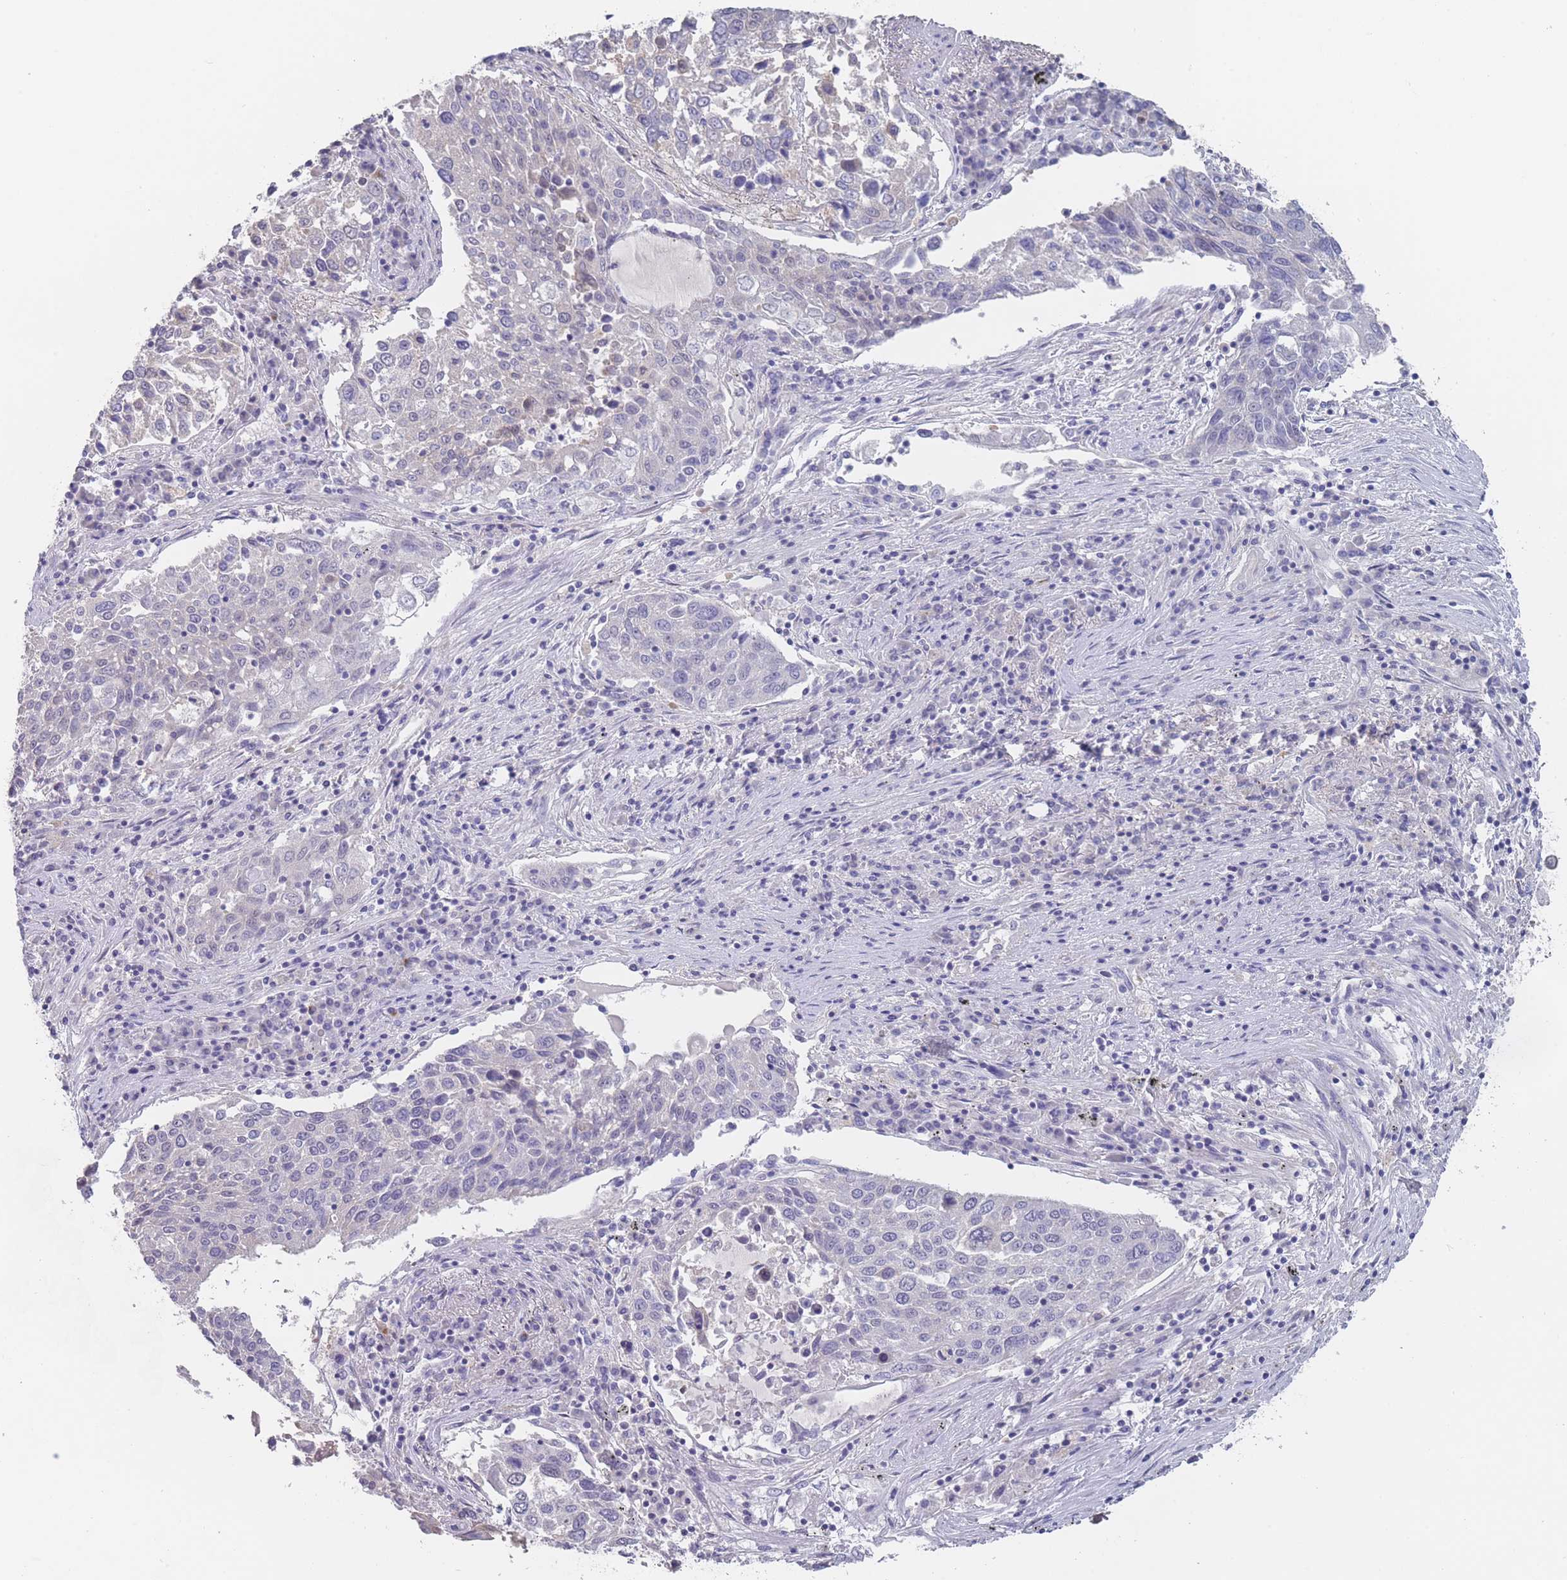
{"staining": {"intensity": "negative", "quantity": "none", "location": "none"}, "tissue": "lung cancer", "cell_type": "Tumor cells", "image_type": "cancer", "snomed": [{"axis": "morphology", "description": "Squamous cell carcinoma, NOS"}, {"axis": "topography", "description": "Lung"}], "caption": "A photomicrograph of lung cancer stained for a protein exhibits no brown staining in tumor cells.", "gene": "CYP51A1", "patient": {"sex": "male", "age": 65}}